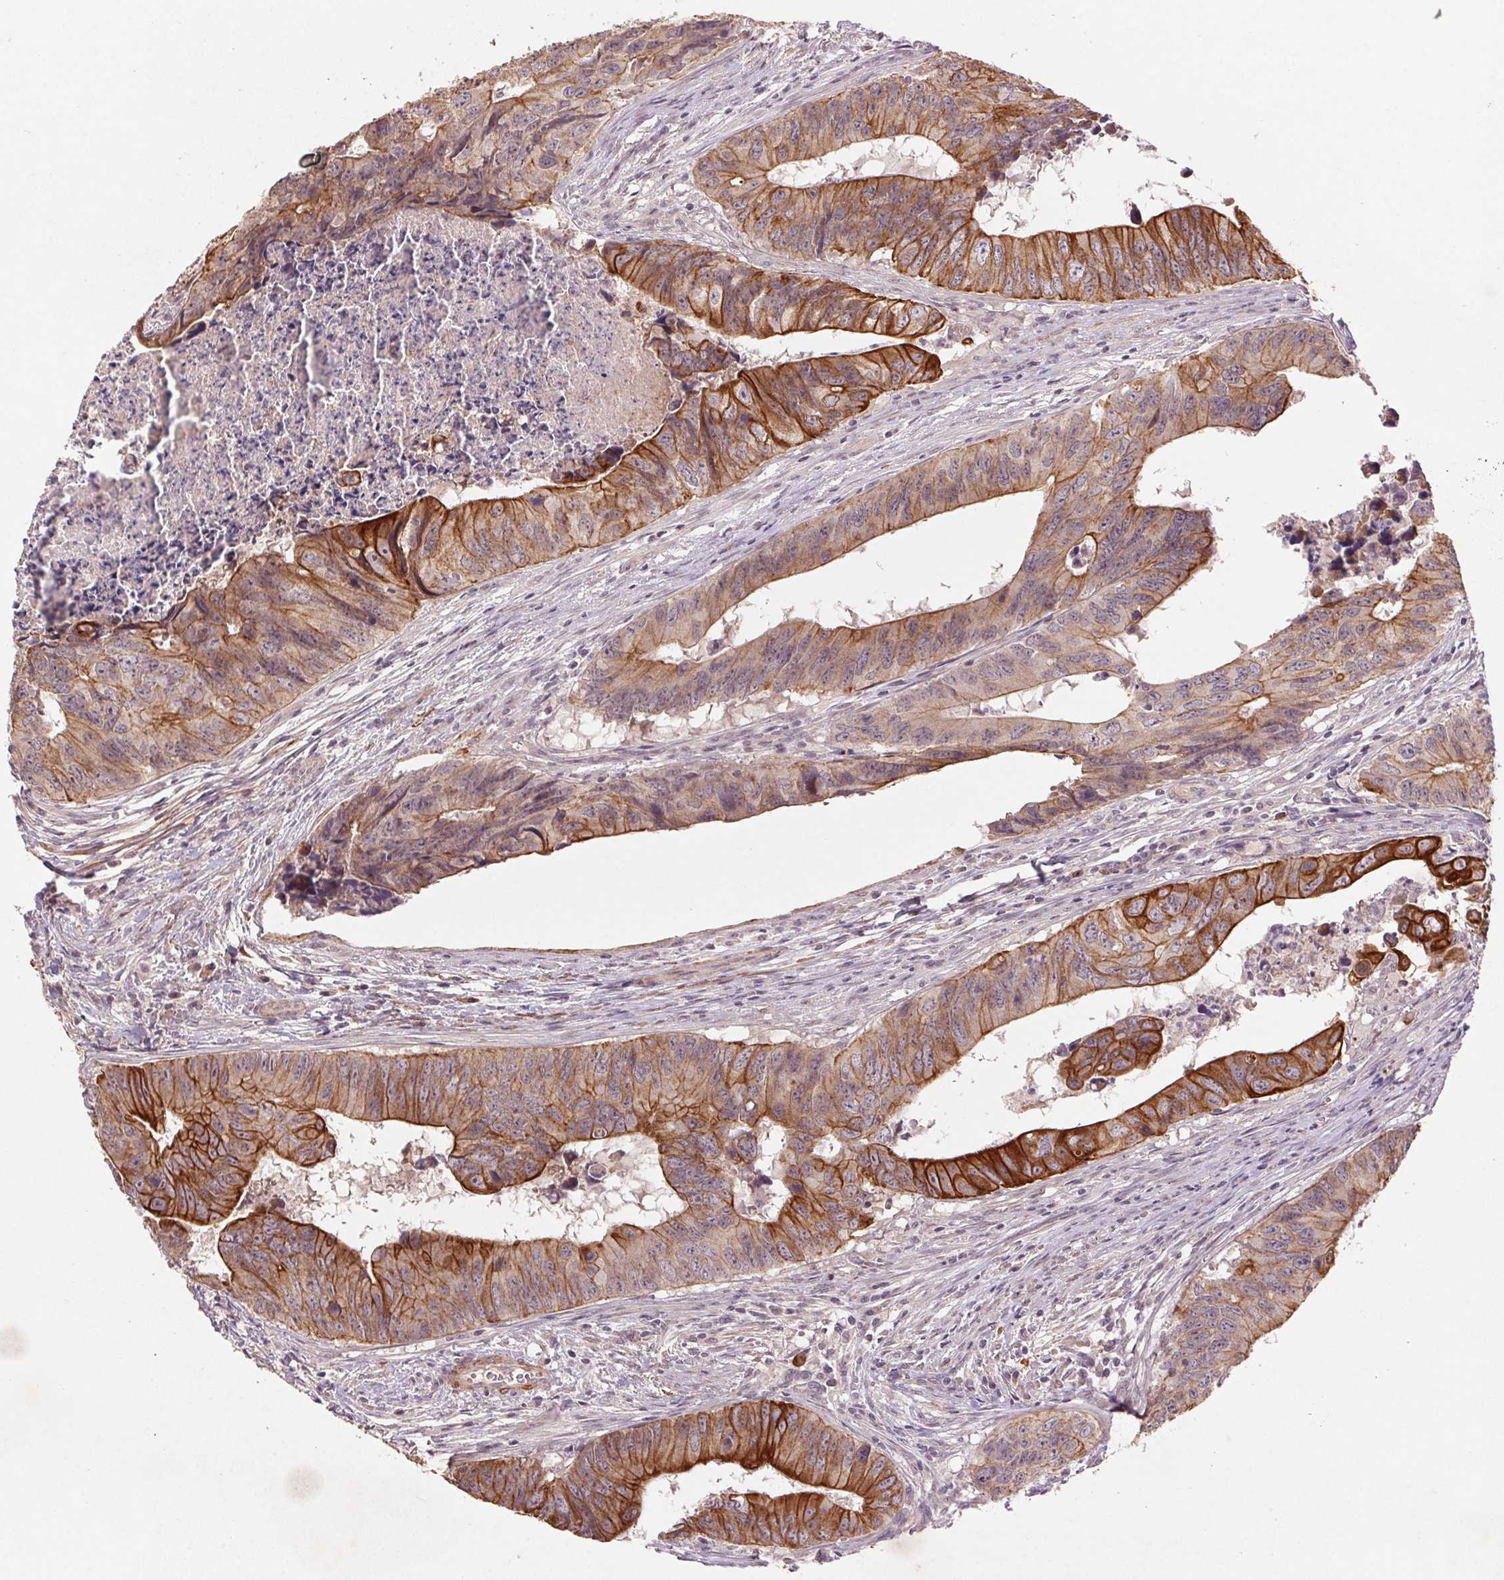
{"staining": {"intensity": "moderate", "quantity": ">75%", "location": "cytoplasmic/membranous"}, "tissue": "colorectal cancer", "cell_type": "Tumor cells", "image_type": "cancer", "snomed": [{"axis": "morphology", "description": "Adenocarcinoma, NOS"}, {"axis": "topography", "description": "Colon"}], "caption": "An immunohistochemistry (IHC) photomicrograph of tumor tissue is shown. Protein staining in brown labels moderate cytoplasmic/membranous positivity in adenocarcinoma (colorectal) within tumor cells. The protein of interest is shown in brown color, while the nuclei are stained blue.", "gene": "SMLR1", "patient": {"sex": "female", "age": 82}}